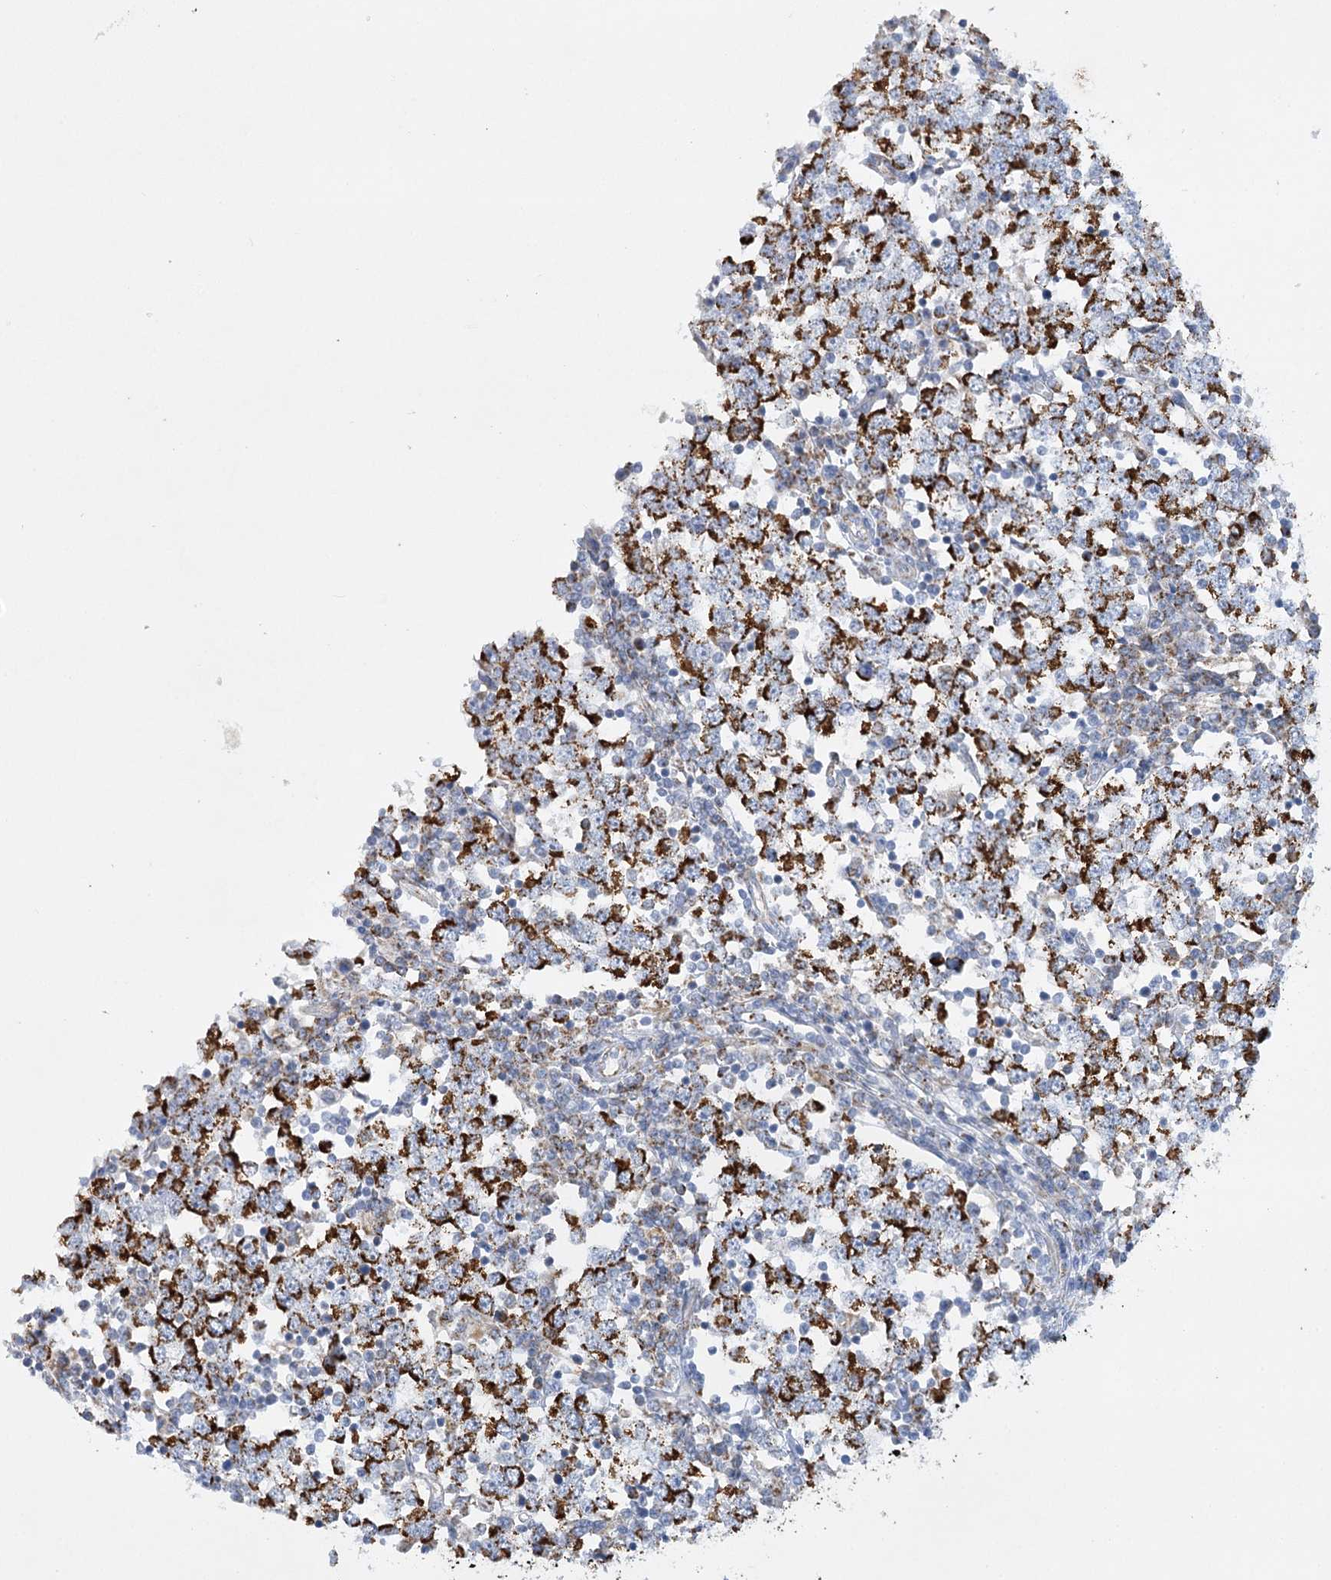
{"staining": {"intensity": "strong", "quantity": ">75%", "location": "cytoplasmic/membranous"}, "tissue": "testis cancer", "cell_type": "Tumor cells", "image_type": "cancer", "snomed": [{"axis": "morphology", "description": "Seminoma, NOS"}, {"axis": "topography", "description": "Testis"}], "caption": "The photomicrograph displays a brown stain indicating the presence of a protein in the cytoplasmic/membranous of tumor cells in testis cancer.", "gene": "DHTKD1", "patient": {"sex": "male", "age": 65}}